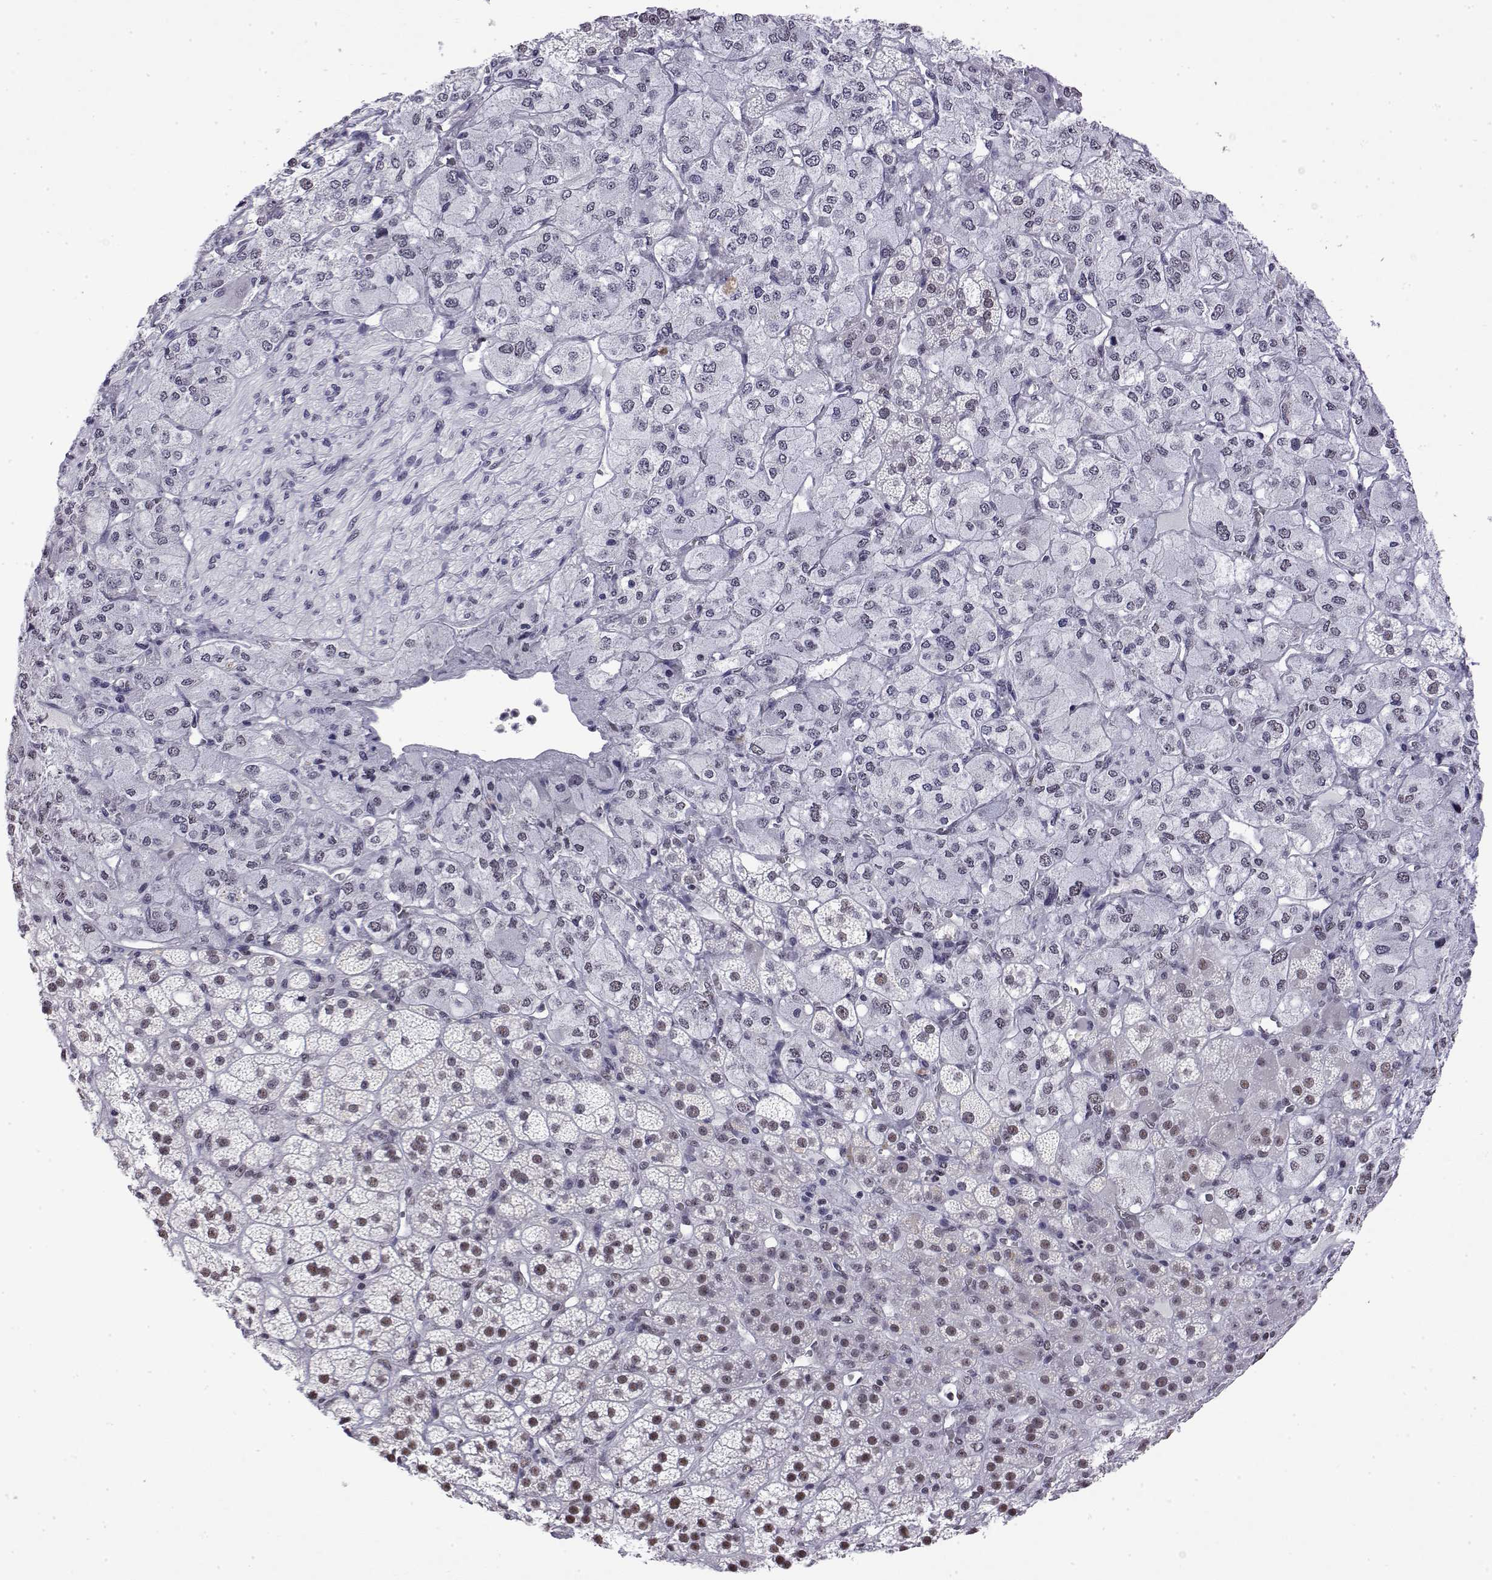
{"staining": {"intensity": "strong", "quantity": "25%-75%", "location": "nuclear"}, "tissue": "adrenal gland", "cell_type": "Glandular cells", "image_type": "normal", "snomed": [{"axis": "morphology", "description": "Normal tissue, NOS"}, {"axis": "topography", "description": "Adrenal gland"}], "caption": "High-power microscopy captured an immunohistochemistry photomicrograph of normal adrenal gland, revealing strong nuclear staining in about 25%-75% of glandular cells. (Brightfield microscopy of DAB IHC at high magnification).", "gene": "POLDIP3", "patient": {"sex": "female", "age": 60}}